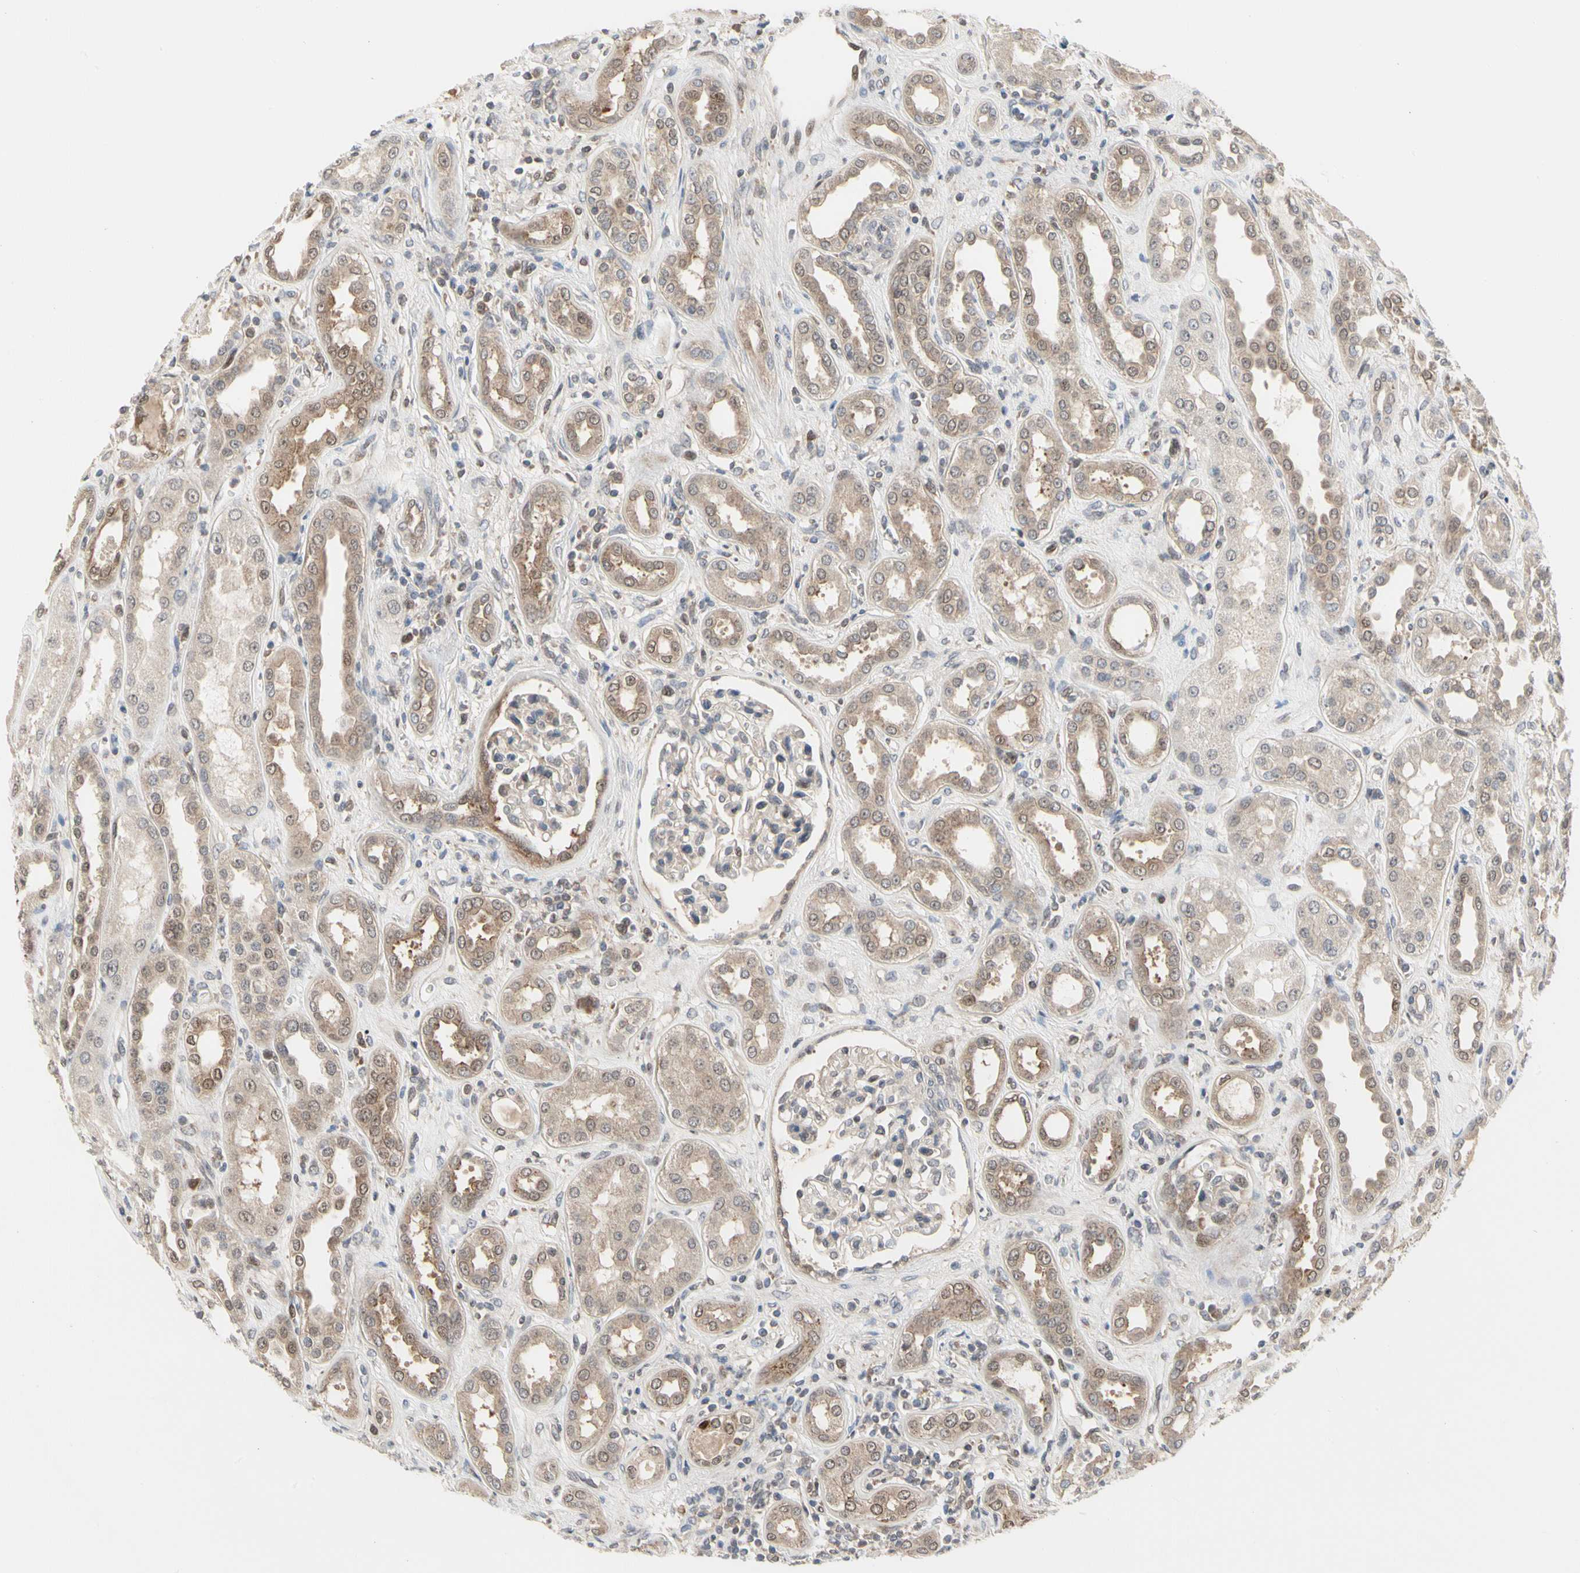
{"staining": {"intensity": "weak", "quantity": ">75%", "location": "cytoplasmic/membranous"}, "tissue": "kidney", "cell_type": "Cells in glomeruli", "image_type": "normal", "snomed": [{"axis": "morphology", "description": "Normal tissue, NOS"}, {"axis": "topography", "description": "Kidney"}], "caption": "DAB immunohistochemical staining of benign human kidney shows weak cytoplasmic/membranous protein expression in about >75% of cells in glomeruli.", "gene": "CDK5", "patient": {"sex": "male", "age": 59}}